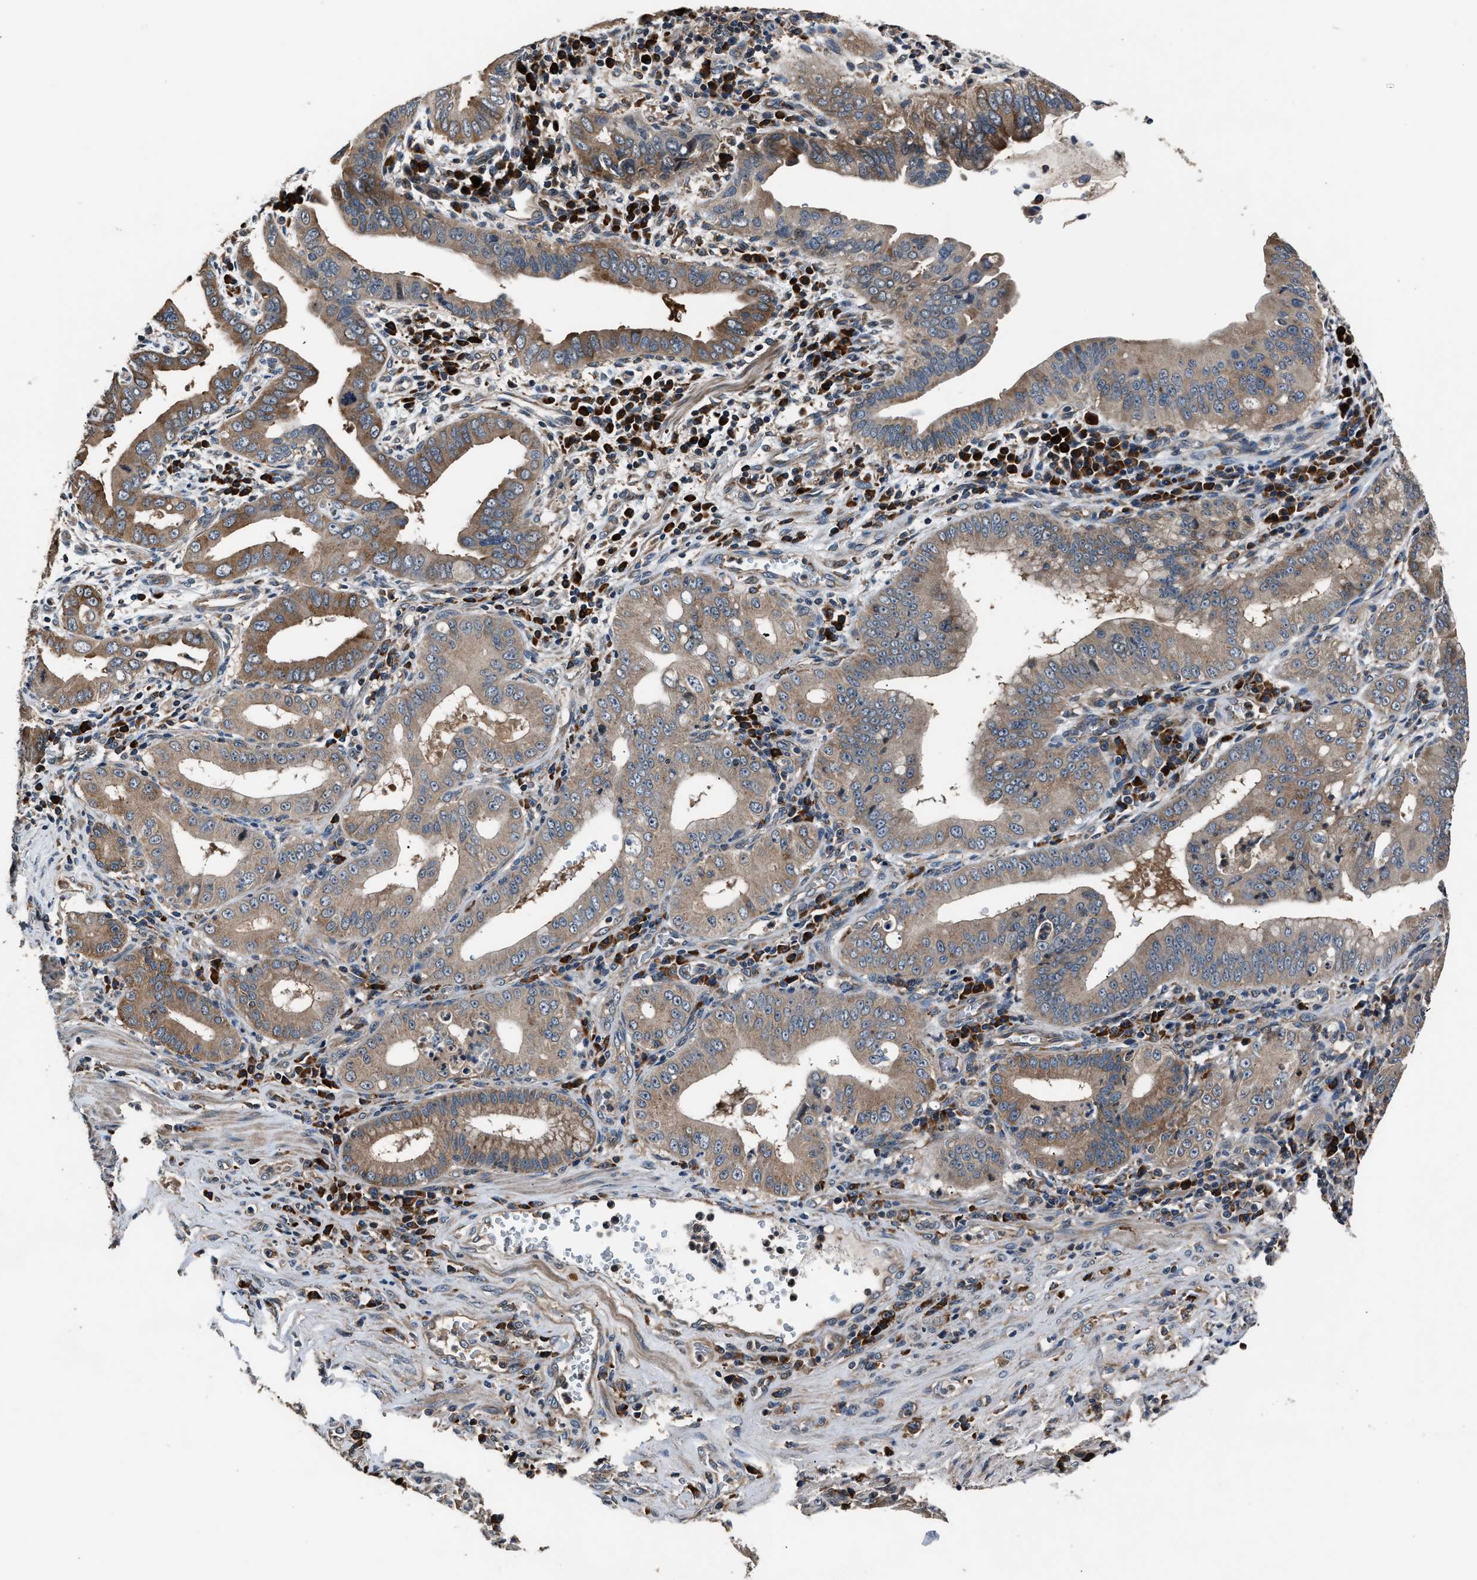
{"staining": {"intensity": "moderate", "quantity": ">75%", "location": "cytoplasmic/membranous"}, "tissue": "pancreatic cancer", "cell_type": "Tumor cells", "image_type": "cancer", "snomed": [{"axis": "morphology", "description": "Normal tissue, NOS"}, {"axis": "topography", "description": "Lymph node"}], "caption": "This micrograph reveals immunohistochemistry staining of pancreatic cancer, with medium moderate cytoplasmic/membranous positivity in approximately >75% of tumor cells.", "gene": "IMPDH2", "patient": {"sex": "male", "age": 50}}